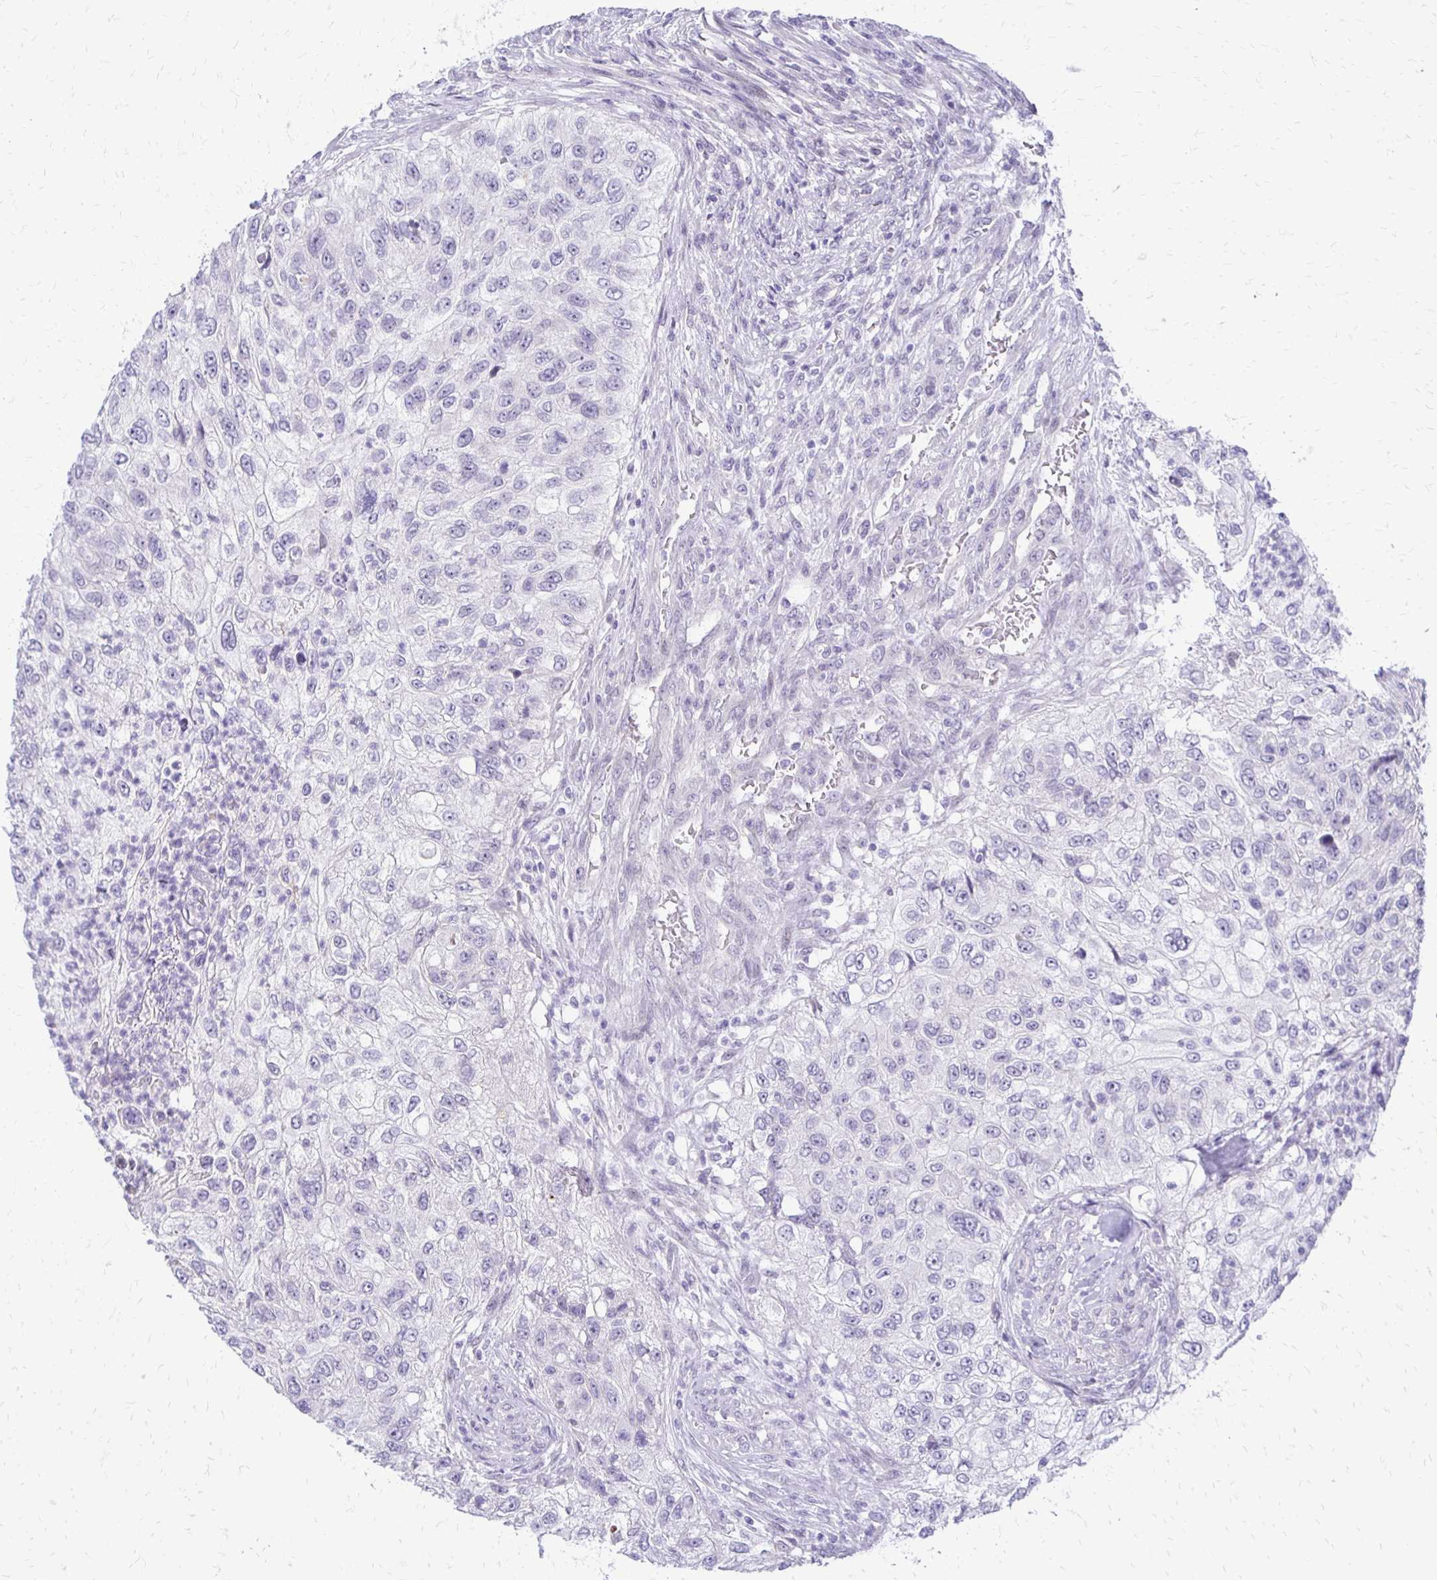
{"staining": {"intensity": "negative", "quantity": "none", "location": "none"}, "tissue": "urothelial cancer", "cell_type": "Tumor cells", "image_type": "cancer", "snomed": [{"axis": "morphology", "description": "Urothelial carcinoma, High grade"}, {"axis": "topography", "description": "Urinary bladder"}], "caption": "The photomicrograph exhibits no staining of tumor cells in urothelial carcinoma (high-grade). (DAB IHC visualized using brightfield microscopy, high magnification).", "gene": "EPYC", "patient": {"sex": "female", "age": 60}}